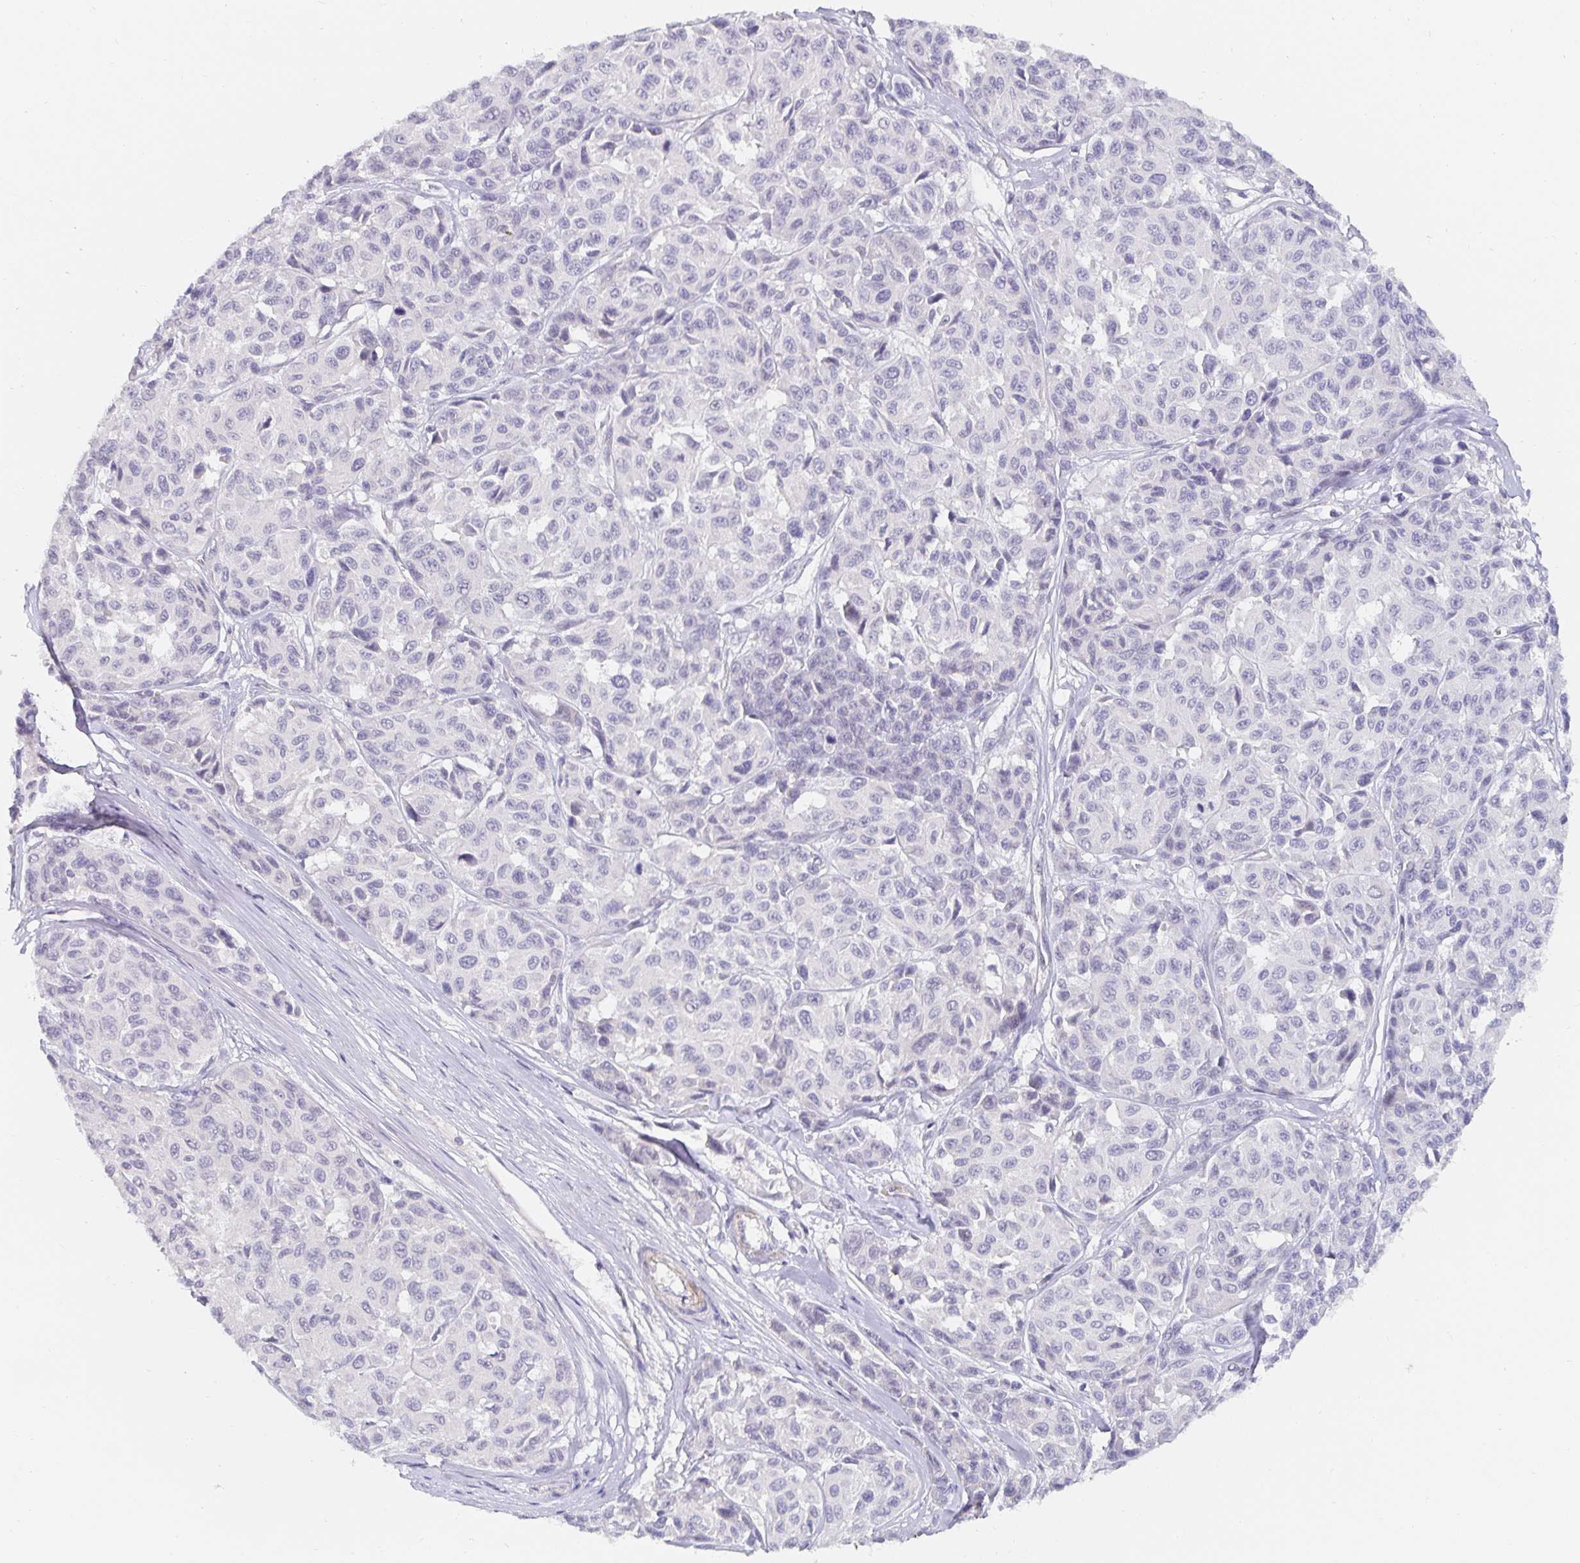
{"staining": {"intensity": "negative", "quantity": "none", "location": "none"}, "tissue": "melanoma", "cell_type": "Tumor cells", "image_type": "cancer", "snomed": [{"axis": "morphology", "description": "Malignant melanoma, NOS"}, {"axis": "topography", "description": "Skin"}], "caption": "IHC of malignant melanoma displays no positivity in tumor cells.", "gene": "PDX1", "patient": {"sex": "female", "age": 66}}